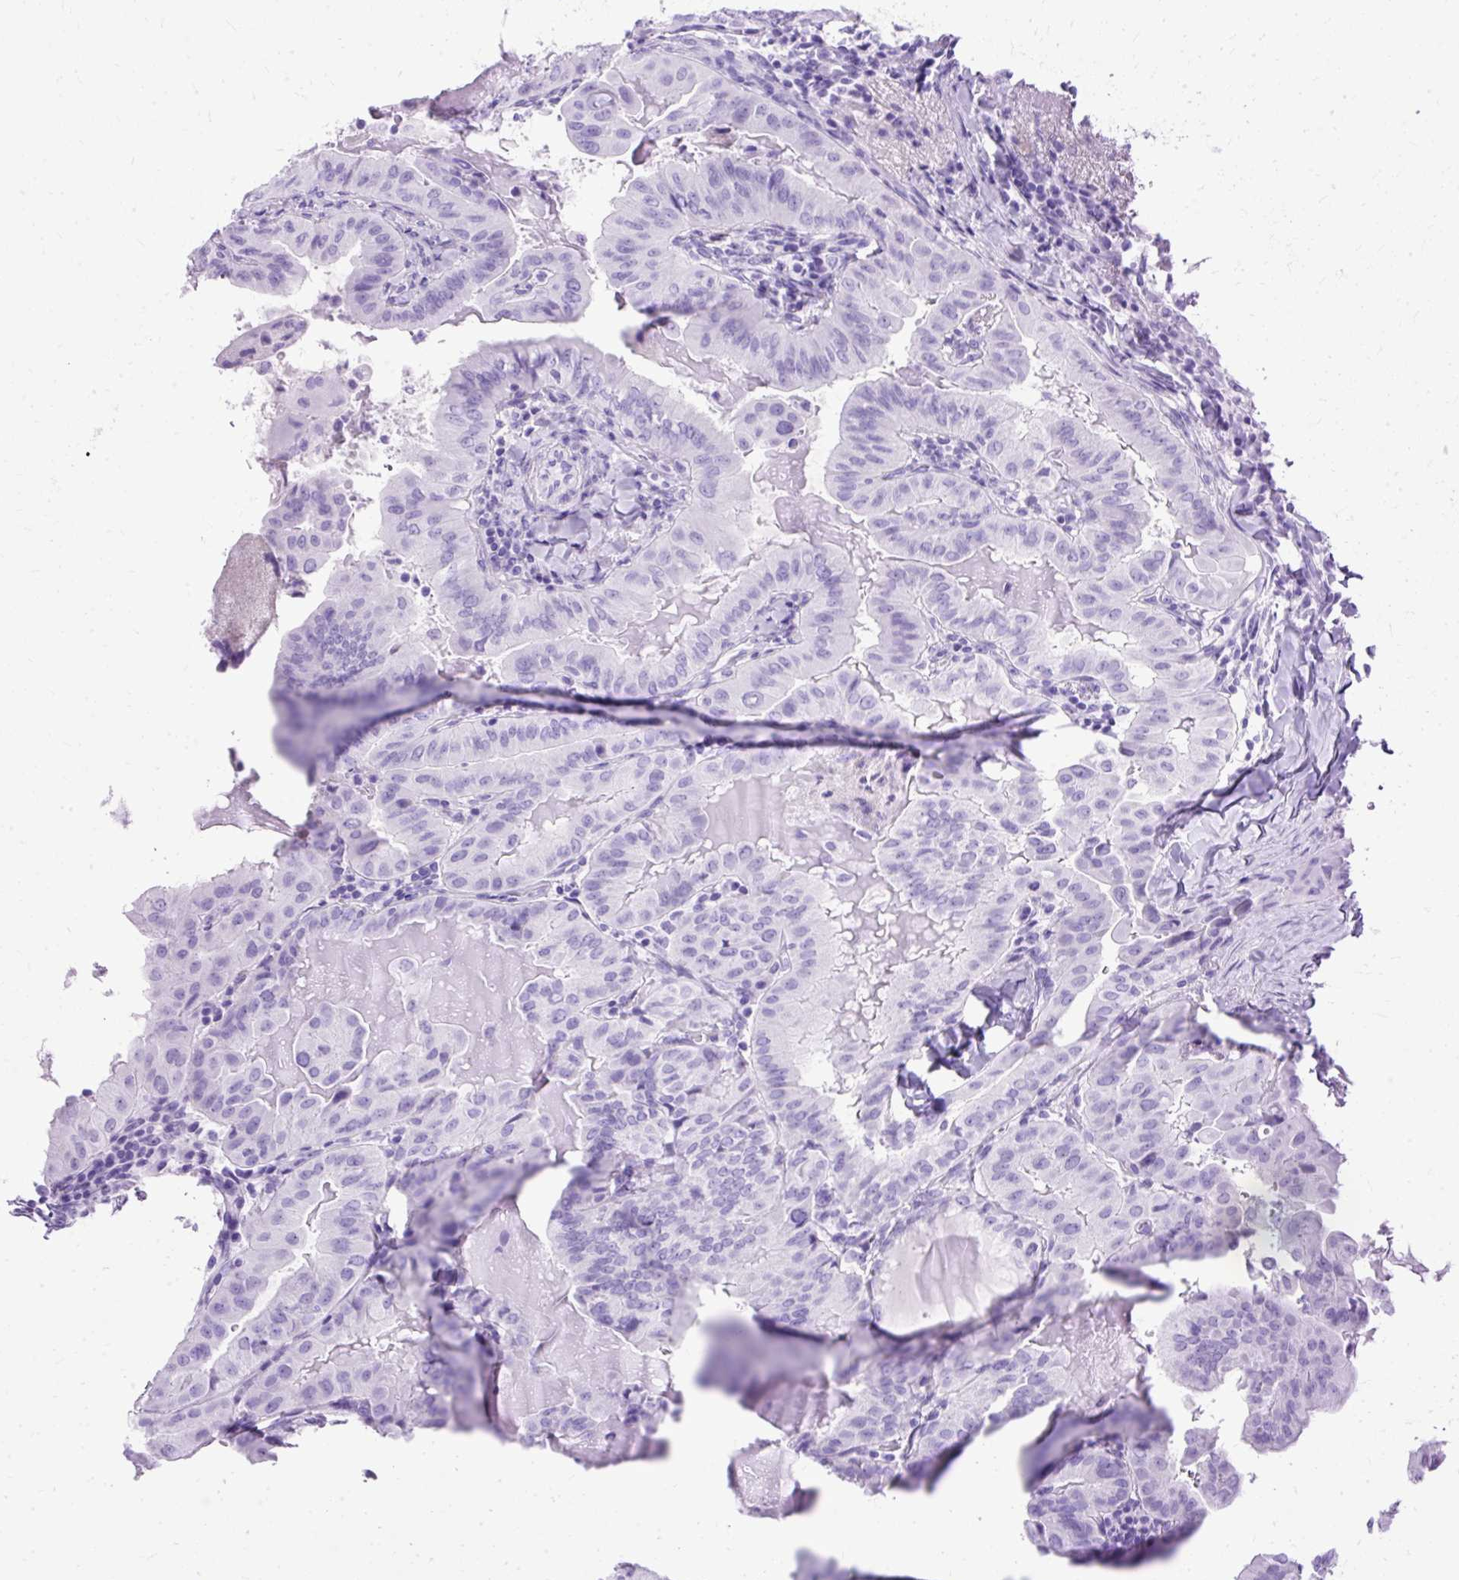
{"staining": {"intensity": "negative", "quantity": "none", "location": "none"}, "tissue": "thyroid cancer", "cell_type": "Tumor cells", "image_type": "cancer", "snomed": [{"axis": "morphology", "description": "Papillary adenocarcinoma, NOS"}, {"axis": "topography", "description": "Thyroid gland"}], "caption": "The IHC histopathology image has no significant staining in tumor cells of thyroid papillary adenocarcinoma tissue. The staining is performed using DAB brown chromogen with nuclei counter-stained in using hematoxylin.", "gene": "SLC8A2", "patient": {"sex": "female", "age": 68}}